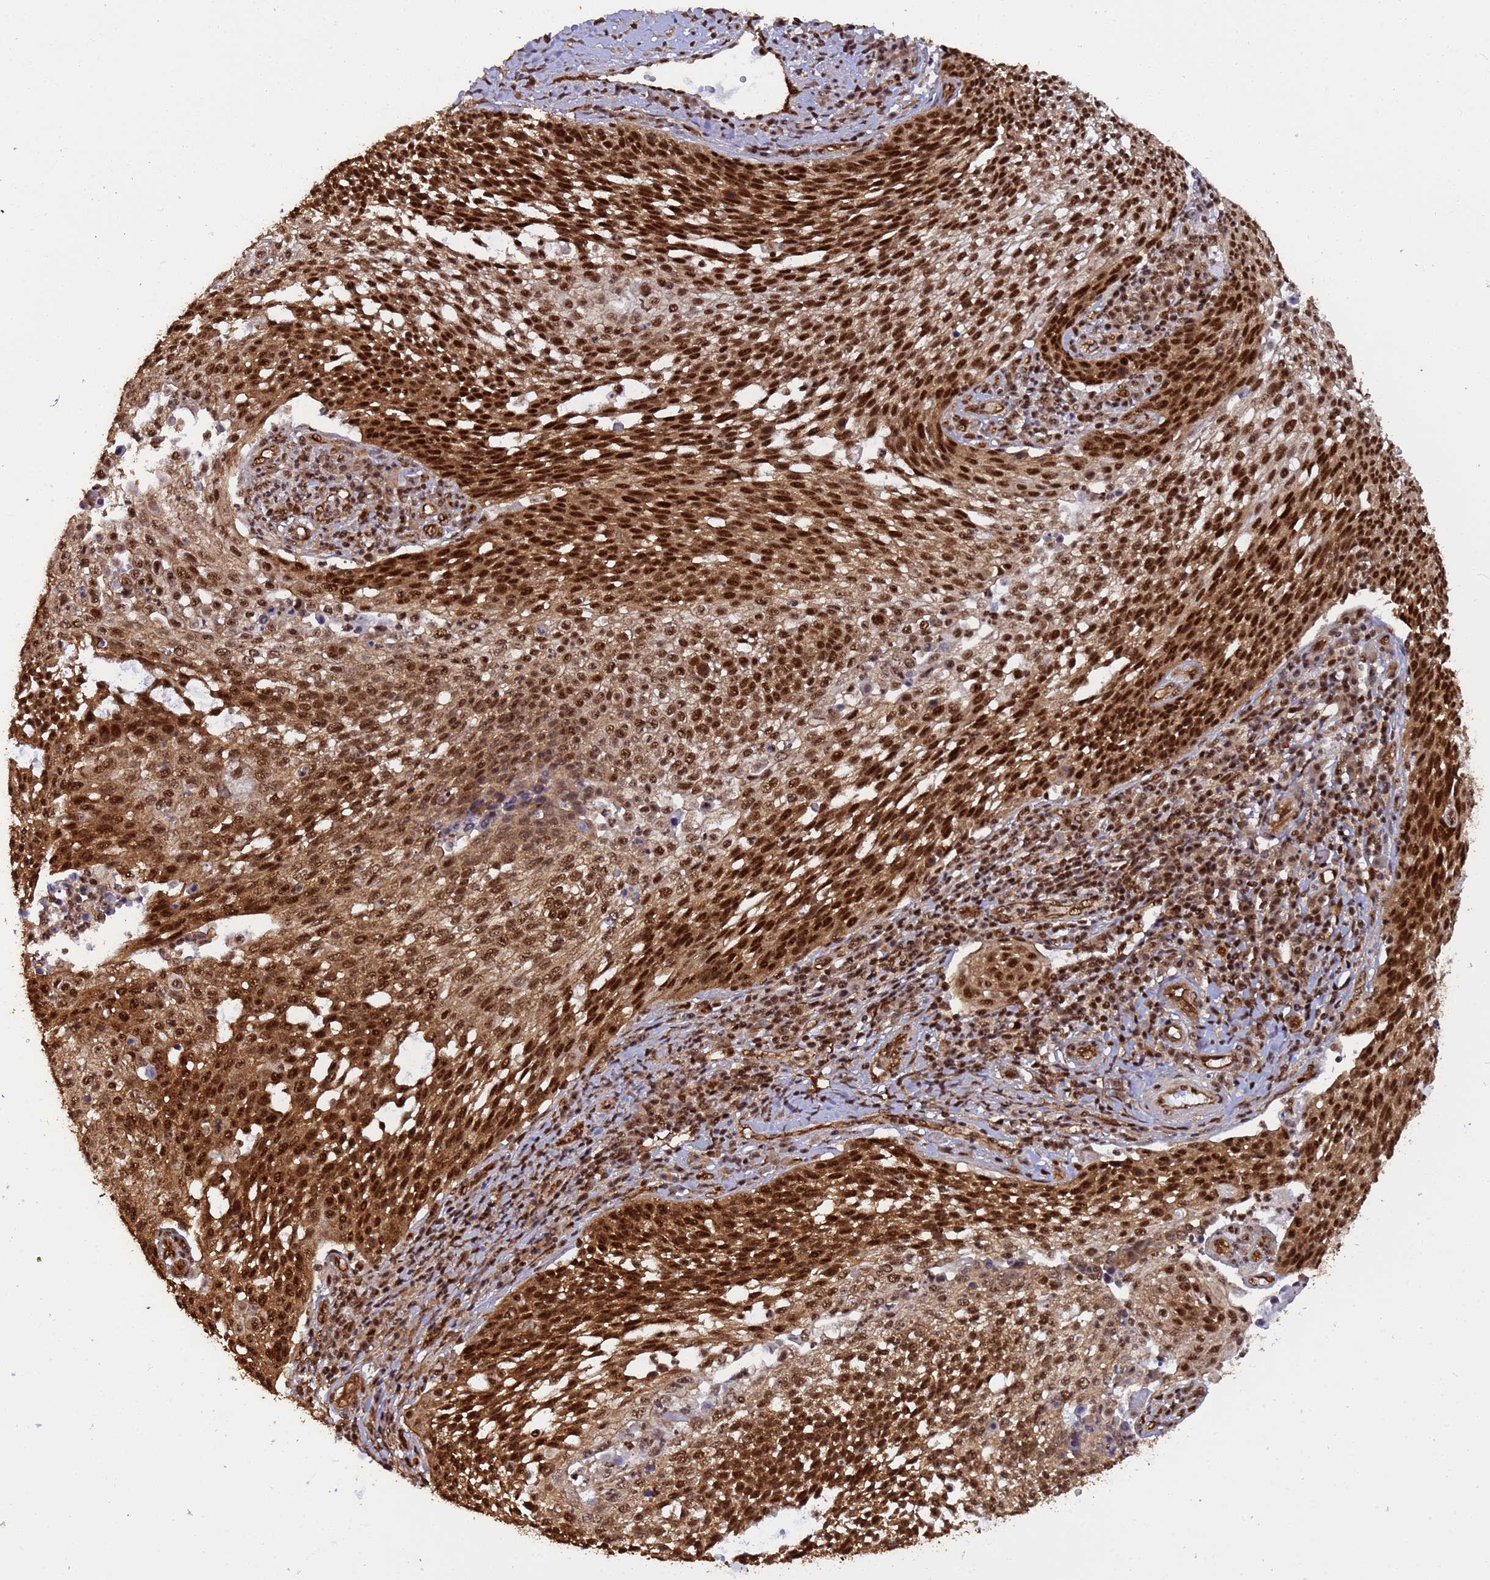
{"staining": {"intensity": "strong", "quantity": ">75%", "location": "cytoplasmic/membranous,nuclear"}, "tissue": "cervical cancer", "cell_type": "Tumor cells", "image_type": "cancer", "snomed": [{"axis": "morphology", "description": "Squamous cell carcinoma, NOS"}, {"axis": "topography", "description": "Cervix"}], "caption": "Cervical squamous cell carcinoma was stained to show a protein in brown. There is high levels of strong cytoplasmic/membranous and nuclear positivity in approximately >75% of tumor cells.", "gene": "SYF2", "patient": {"sex": "female", "age": 34}}